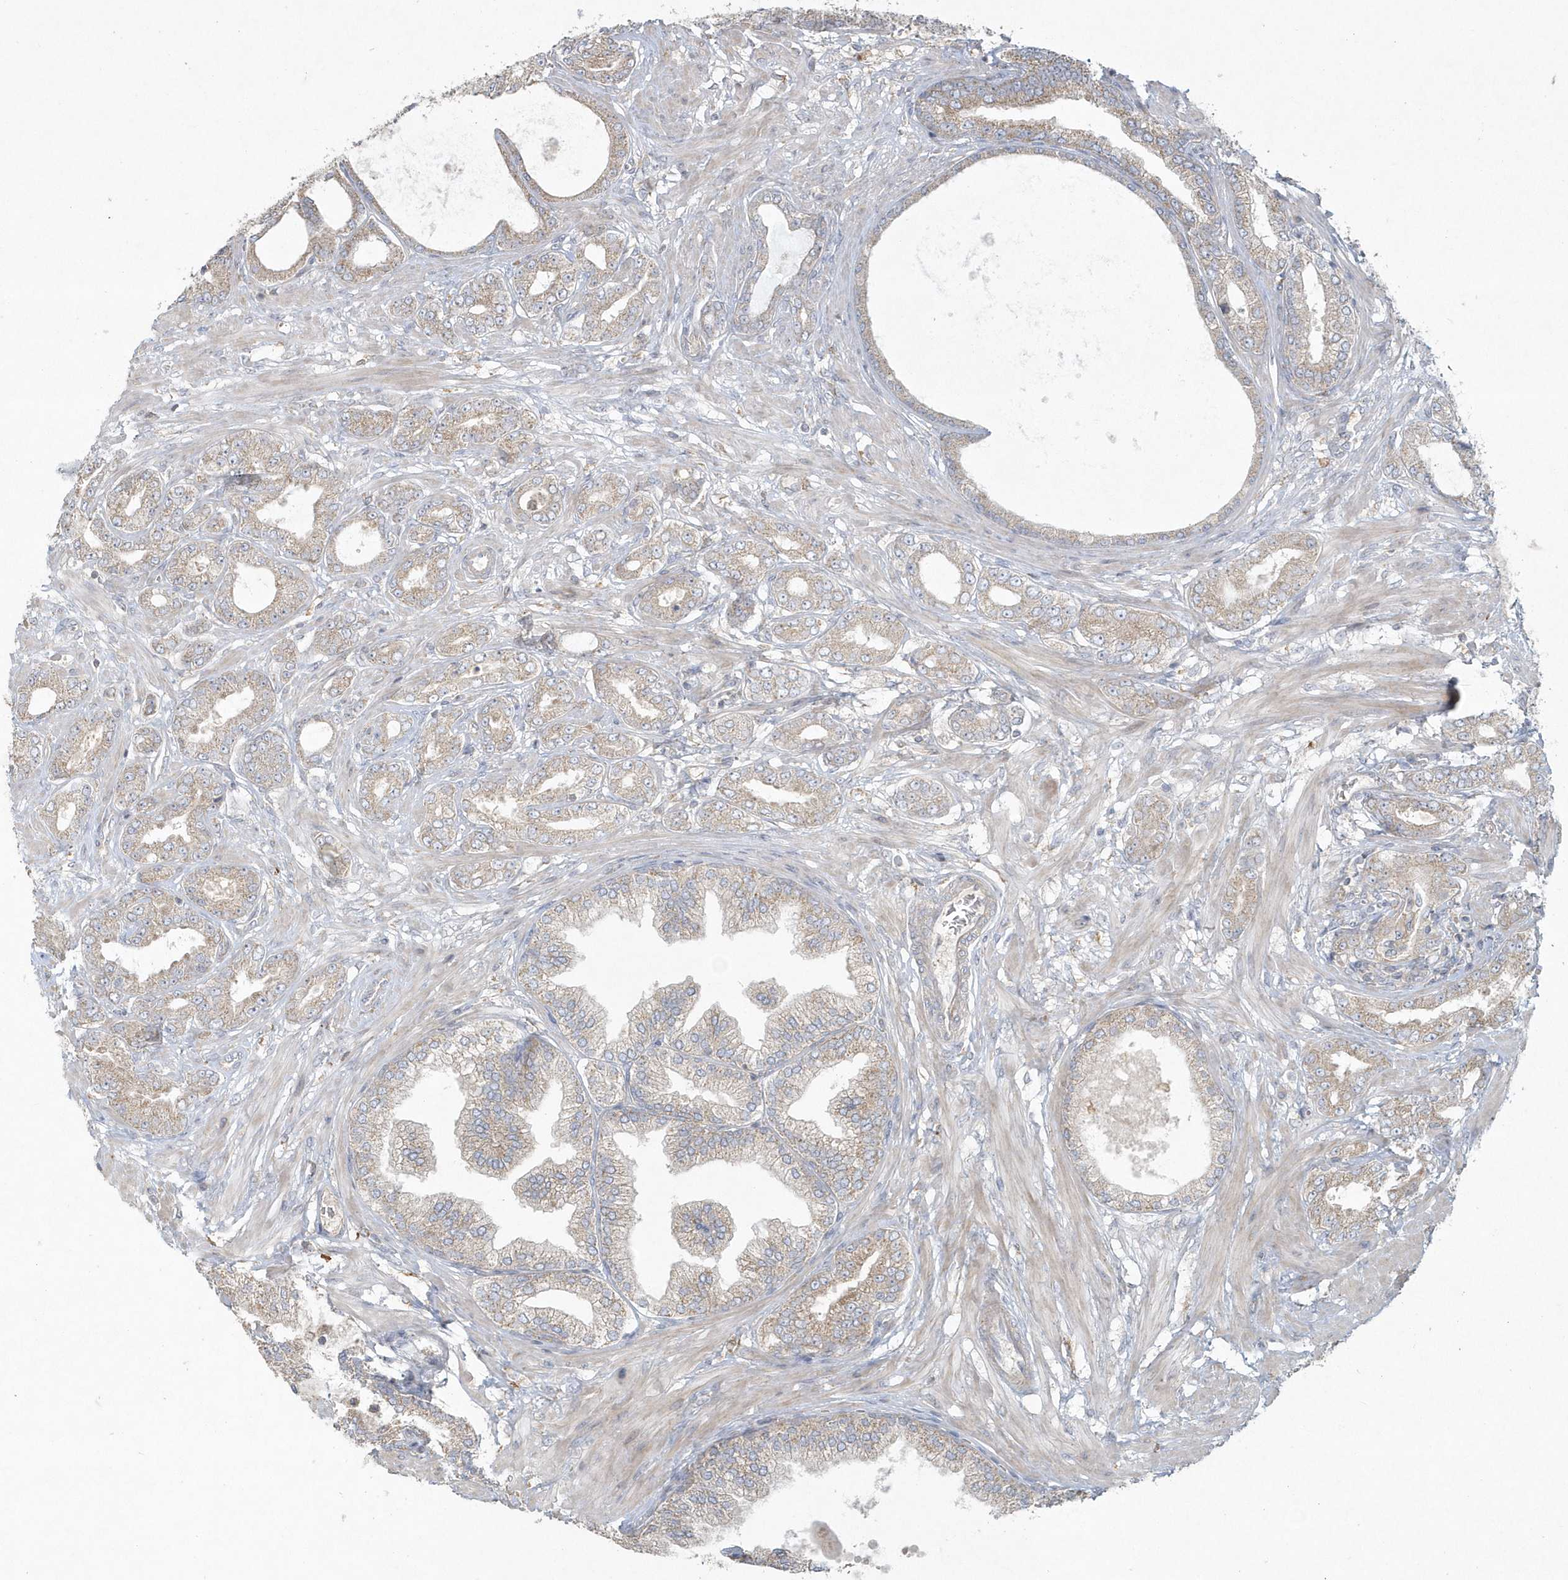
{"staining": {"intensity": "moderate", "quantity": "25%-75%", "location": "cytoplasmic/membranous"}, "tissue": "prostate cancer", "cell_type": "Tumor cells", "image_type": "cancer", "snomed": [{"axis": "morphology", "description": "Adenocarcinoma, Low grade"}, {"axis": "topography", "description": "Prostate"}], "caption": "This histopathology image shows prostate cancer (low-grade adenocarcinoma) stained with IHC to label a protein in brown. The cytoplasmic/membranous of tumor cells show moderate positivity for the protein. Nuclei are counter-stained blue.", "gene": "BLTP3A", "patient": {"sex": "male", "age": 63}}